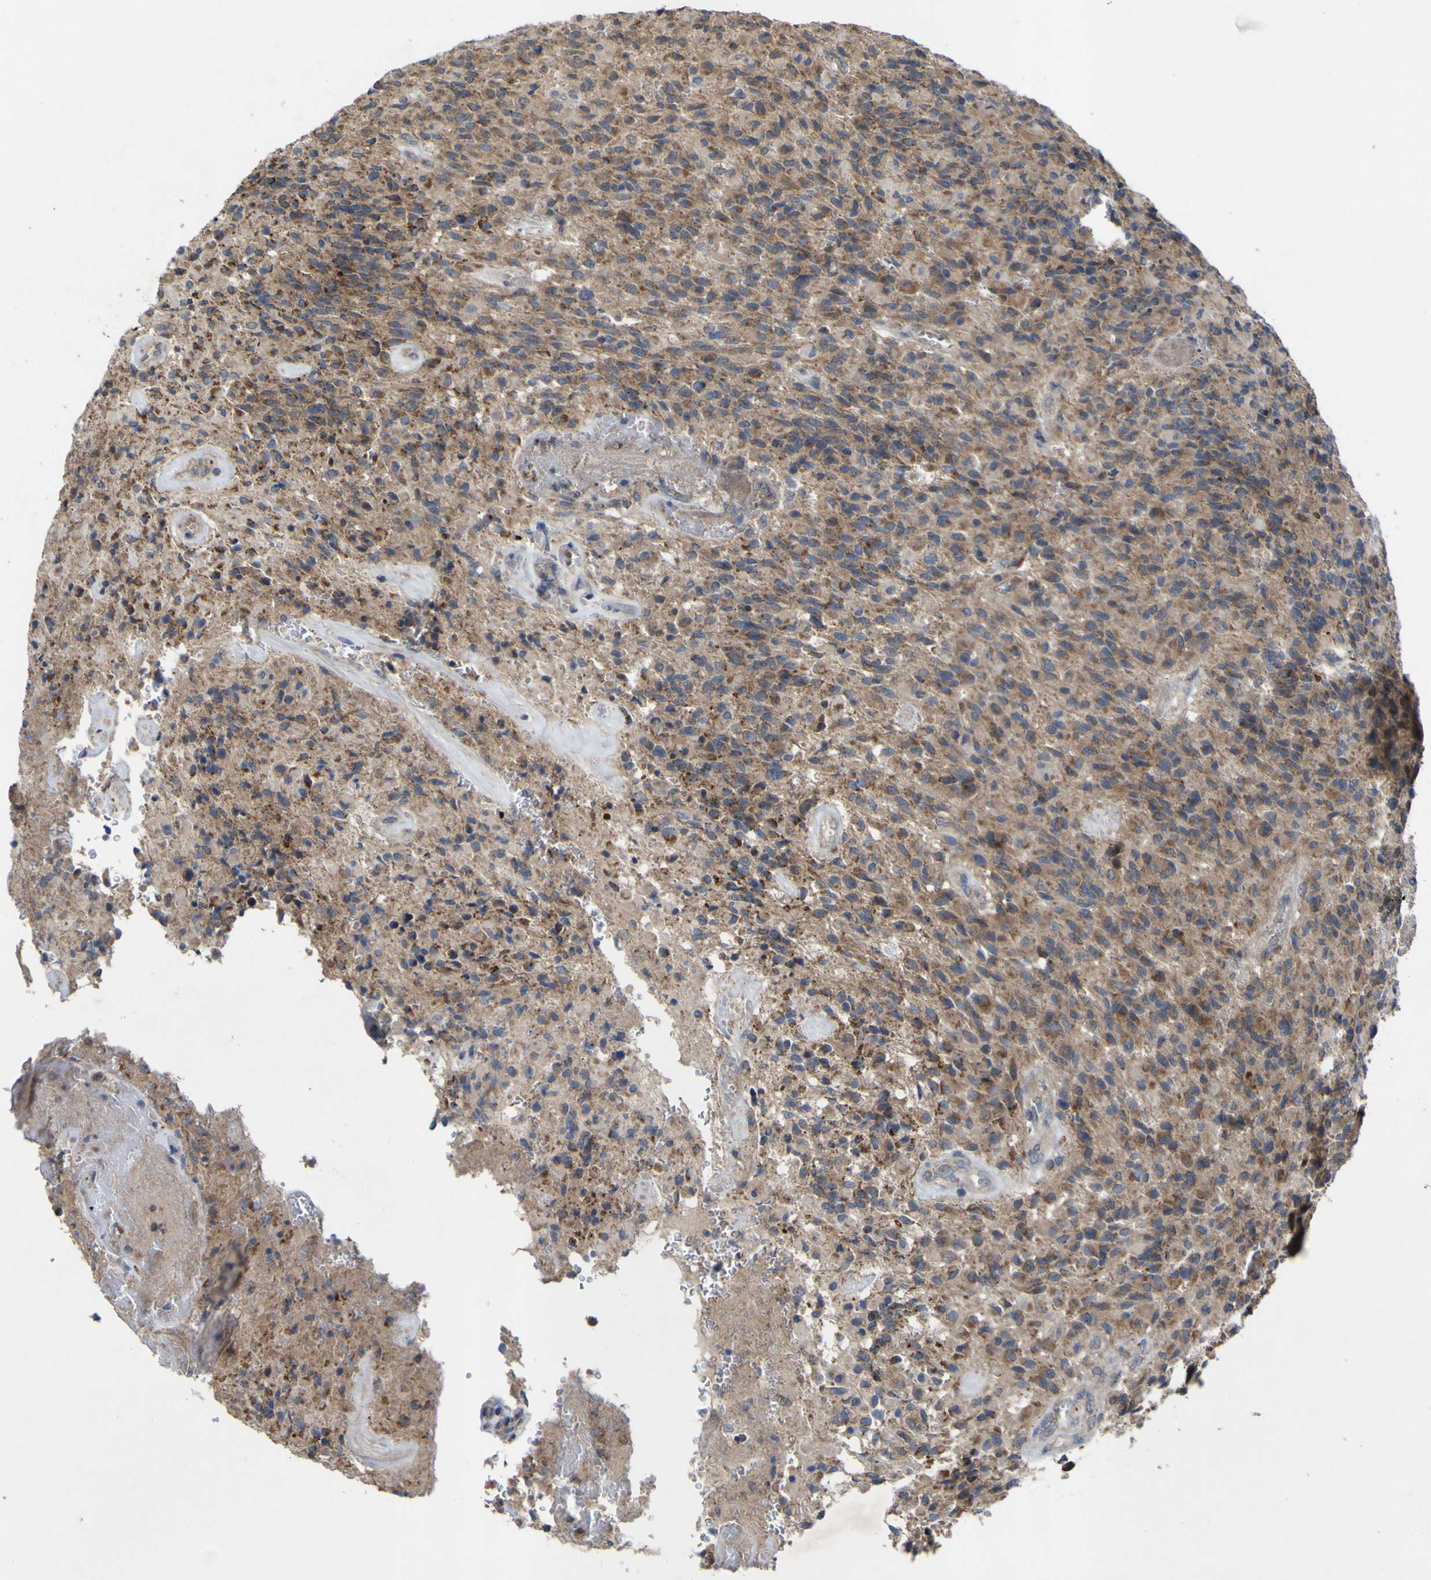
{"staining": {"intensity": "moderate", "quantity": "<25%", "location": "cytoplasmic/membranous"}, "tissue": "glioma", "cell_type": "Tumor cells", "image_type": "cancer", "snomed": [{"axis": "morphology", "description": "Glioma, malignant, High grade"}, {"axis": "topography", "description": "Brain"}], "caption": "Immunohistochemistry (IHC) histopathology image of human glioma stained for a protein (brown), which reveals low levels of moderate cytoplasmic/membranous positivity in approximately <25% of tumor cells.", "gene": "IRAK2", "patient": {"sex": "male", "age": 71}}